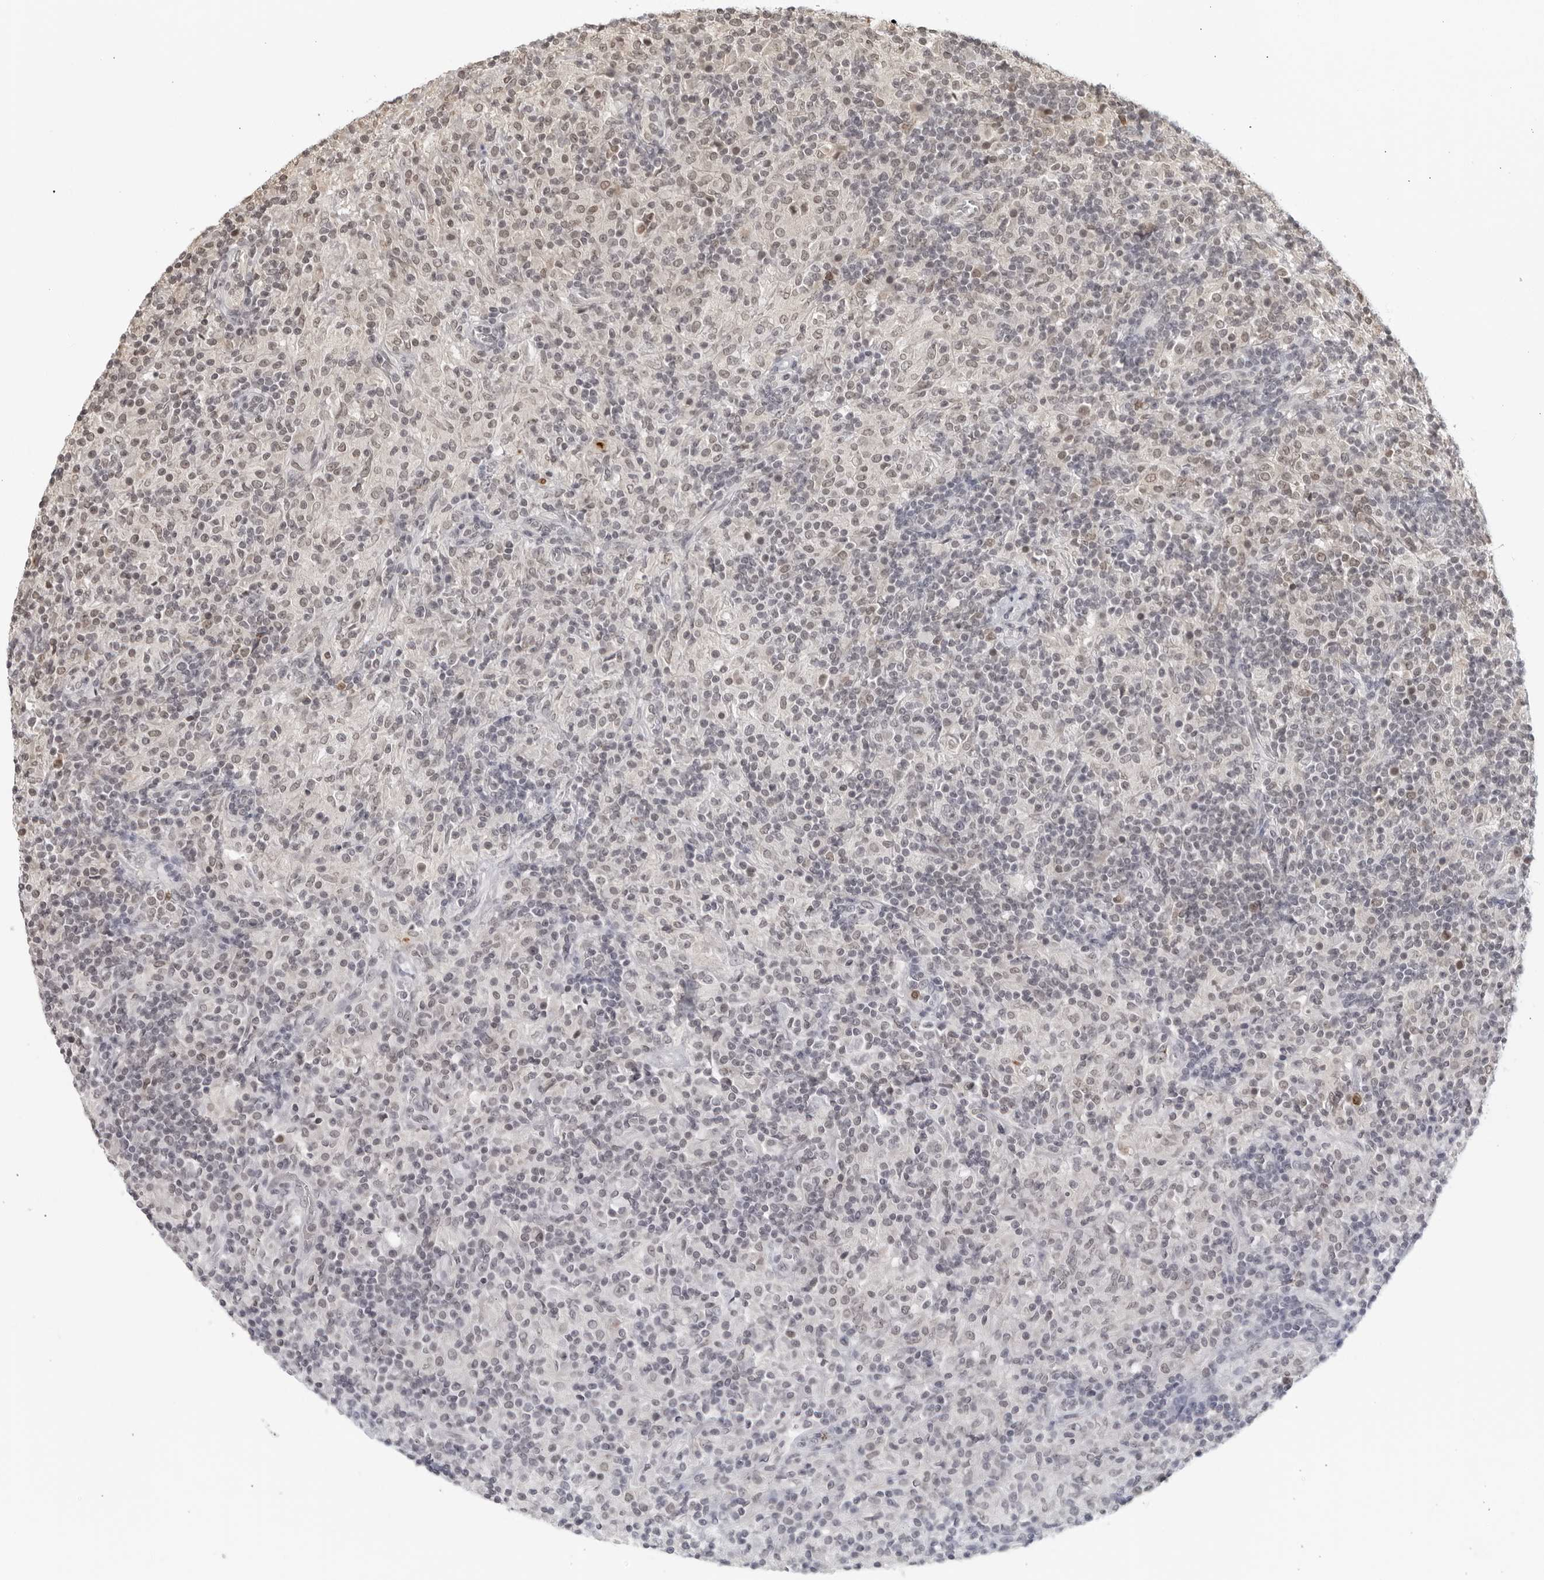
{"staining": {"intensity": "negative", "quantity": "none", "location": "none"}, "tissue": "lymphoma", "cell_type": "Tumor cells", "image_type": "cancer", "snomed": [{"axis": "morphology", "description": "Hodgkin's disease, NOS"}, {"axis": "topography", "description": "Lymph node"}], "caption": "Immunohistochemical staining of Hodgkin's disease reveals no significant staining in tumor cells.", "gene": "RAB11FIP3", "patient": {"sex": "male", "age": 70}}